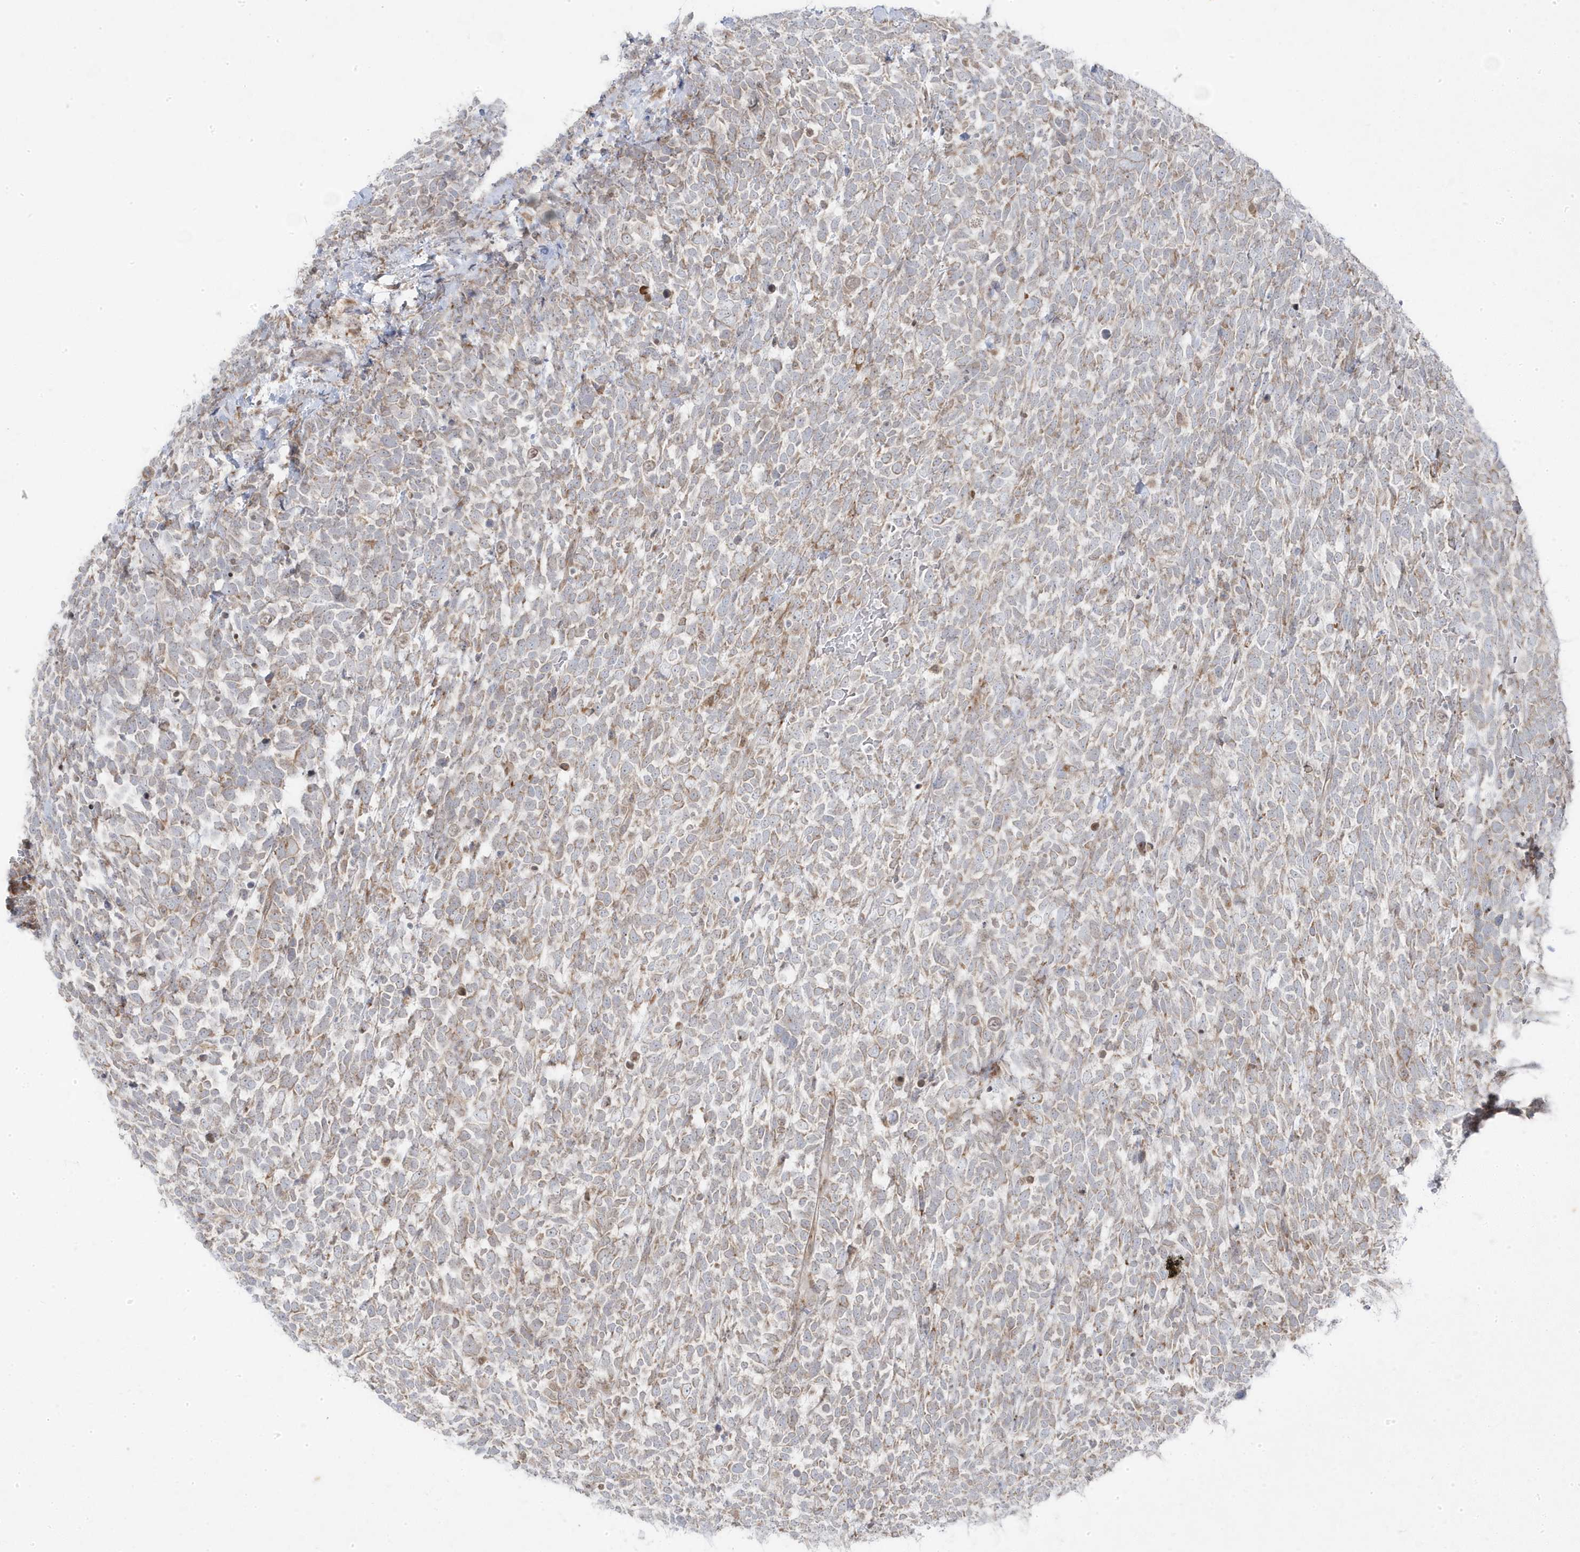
{"staining": {"intensity": "moderate", "quantity": "25%-75%", "location": "cytoplasmic/membranous"}, "tissue": "urothelial cancer", "cell_type": "Tumor cells", "image_type": "cancer", "snomed": [{"axis": "morphology", "description": "Urothelial carcinoma, High grade"}, {"axis": "topography", "description": "Urinary bladder"}], "caption": "A brown stain highlights moderate cytoplasmic/membranous expression of a protein in urothelial cancer tumor cells. (Stains: DAB (3,3'-diaminobenzidine) in brown, nuclei in blue, Microscopy: brightfield microscopy at high magnification).", "gene": "ZNF654", "patient": {"sex": "female", "age": 82}}